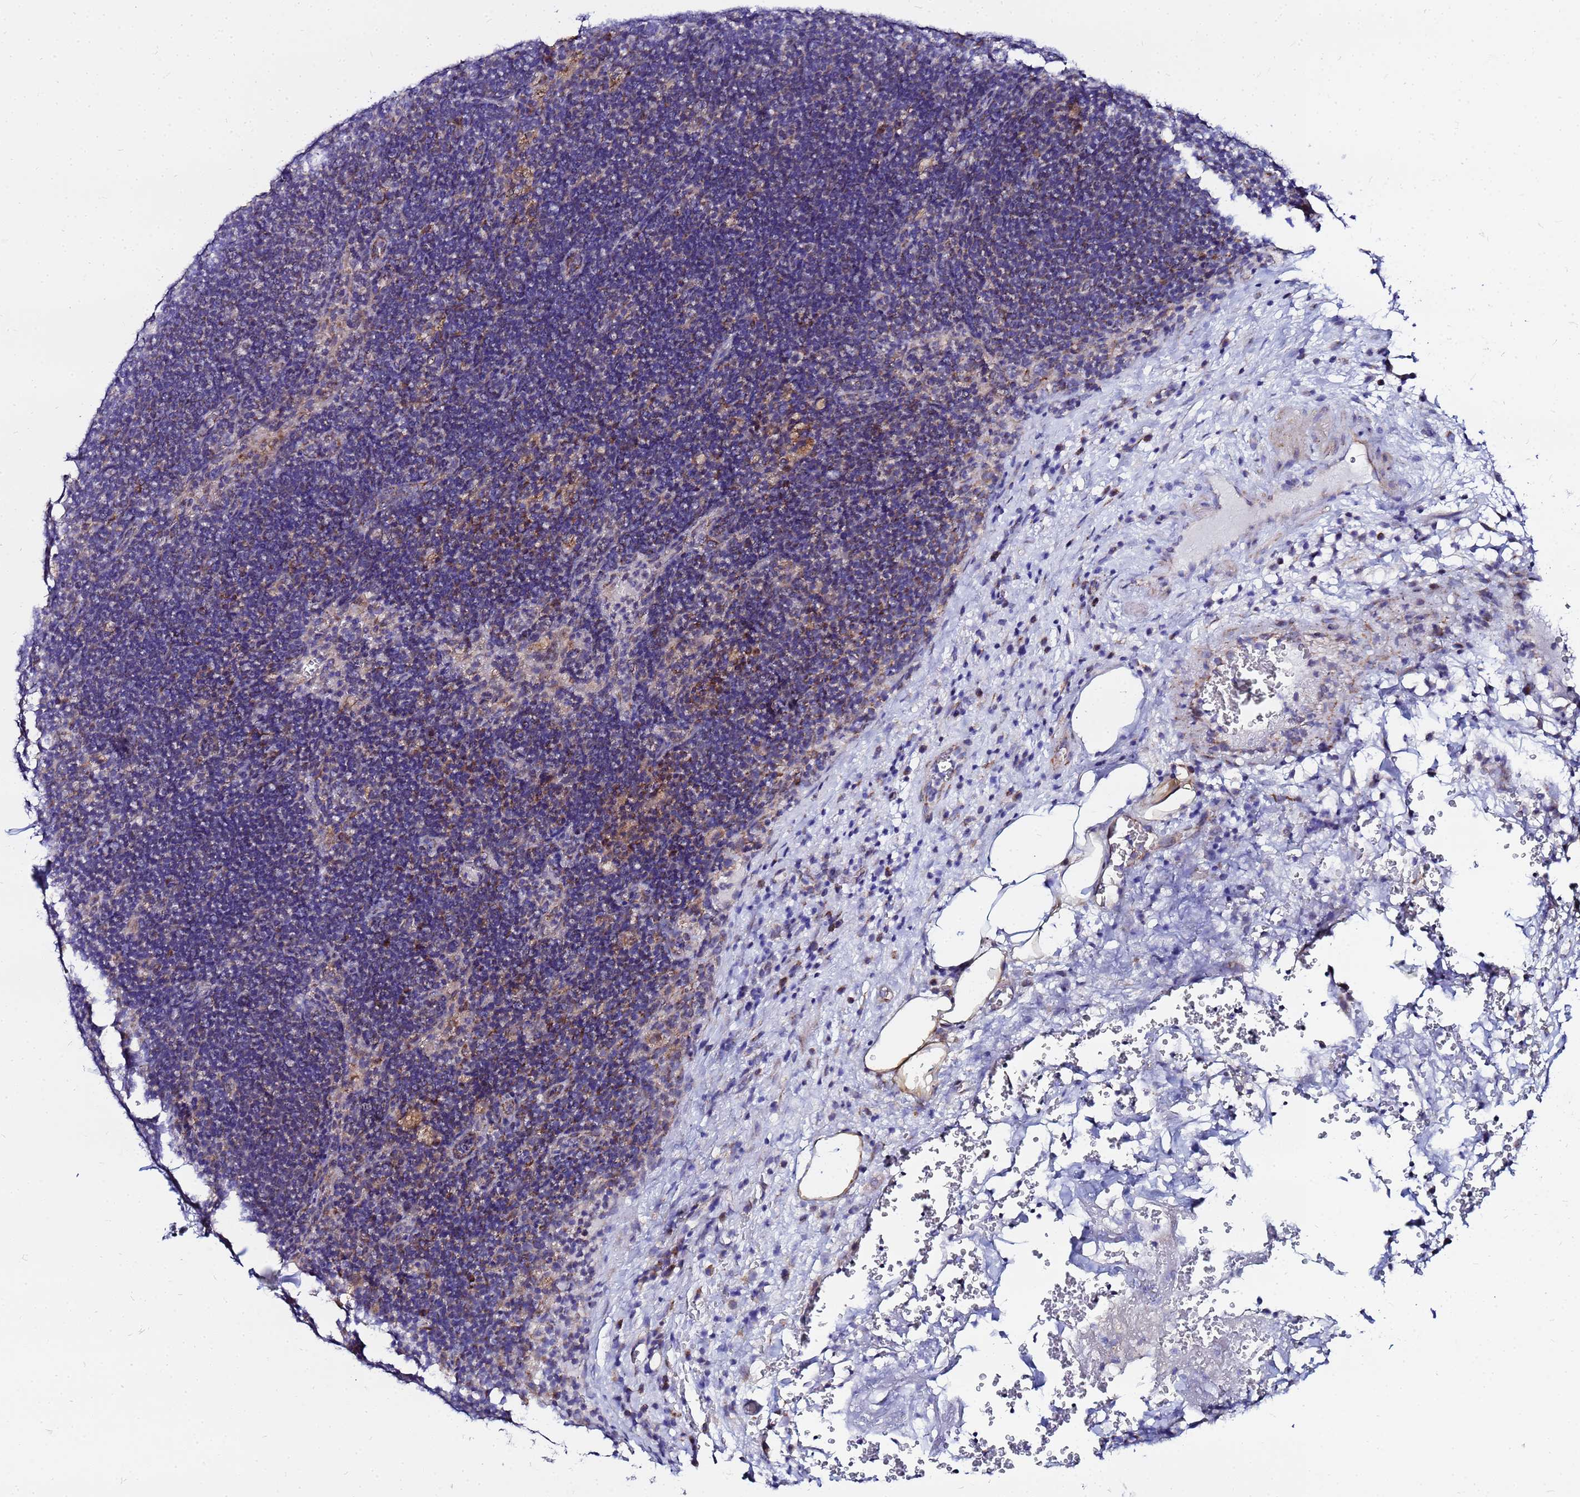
{"staining": {"intensity": "negative", "quantity": "none", "location": "none"}, "tissue": "lymph node", "cell_type": "Germinal center cells", "image_type": "normal", "snomed": [{"axis": "morphology", "description": "Normal tissue, NOS"}, {"axis": "topography", "description": "Lymph node"}], "caption": "DAB immunohistochemical staining of unremarkable lymph node reveals no significant positivity in germinal center cells. Nuclei are stained in blue.", "gene": "FAHD2A", "patient": {"sex": "female", "age": 70}}